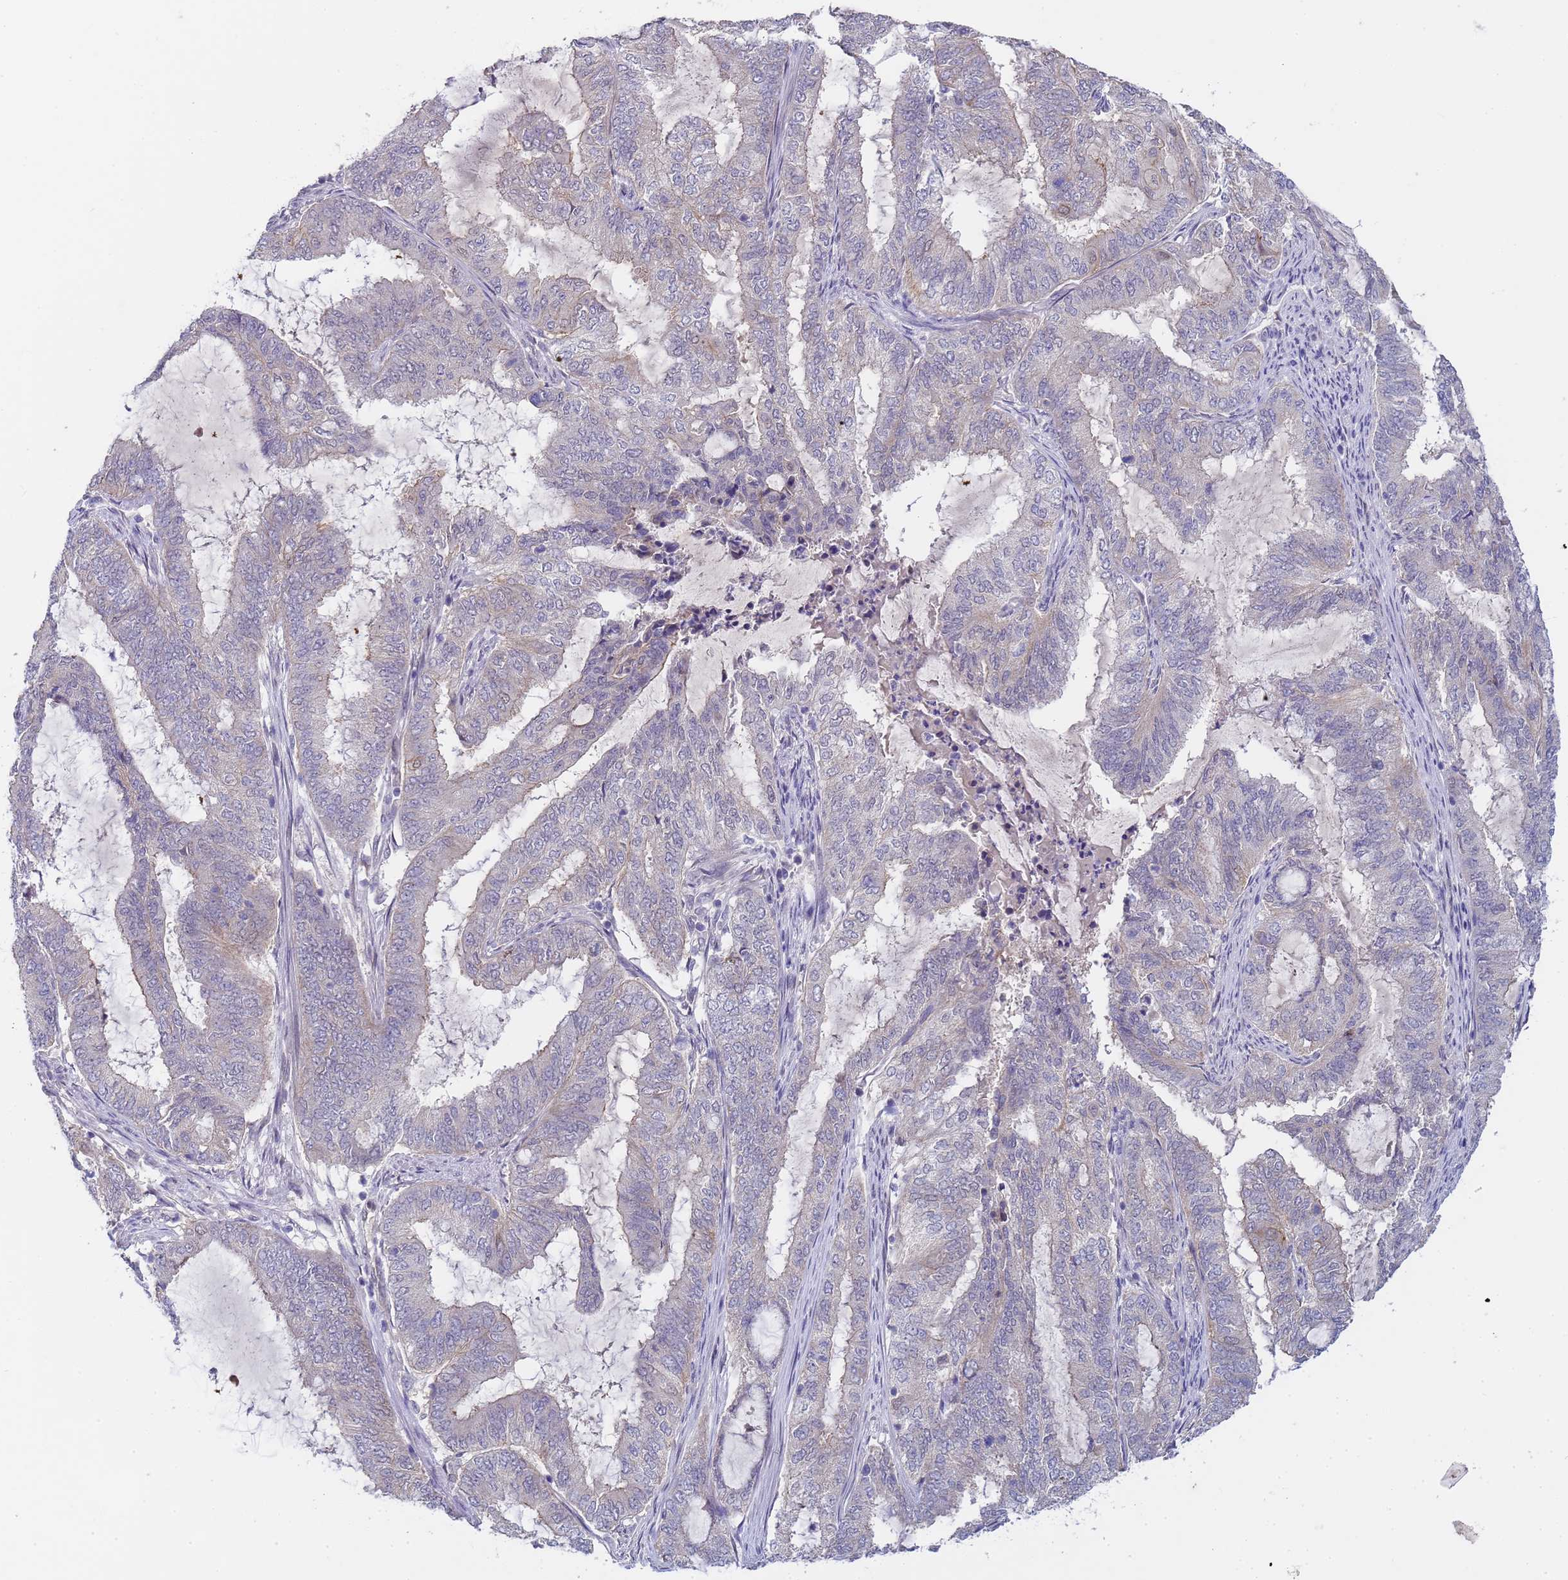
{"staining": {"intensity": "negative", "quantity": "none", "location": "none"}, "tissue": "endometrial cancer", "cell_type": "Tumor cells", "image_type": "cancer", "snomed": [{"axis": "morphology", "description": "Adenocarcinoma, NOS"}, {"axis": "topography", "description": "Endometrium"}], "caption": "An IHC histopathology image of endometrial cancer (adenocarcinoma) is shown. There is no staining in tumor cells of endometrial cancer (adenocarcinoma).", "gene": "TRMT10A", "patient": {"sex": "female", "age": 51}}